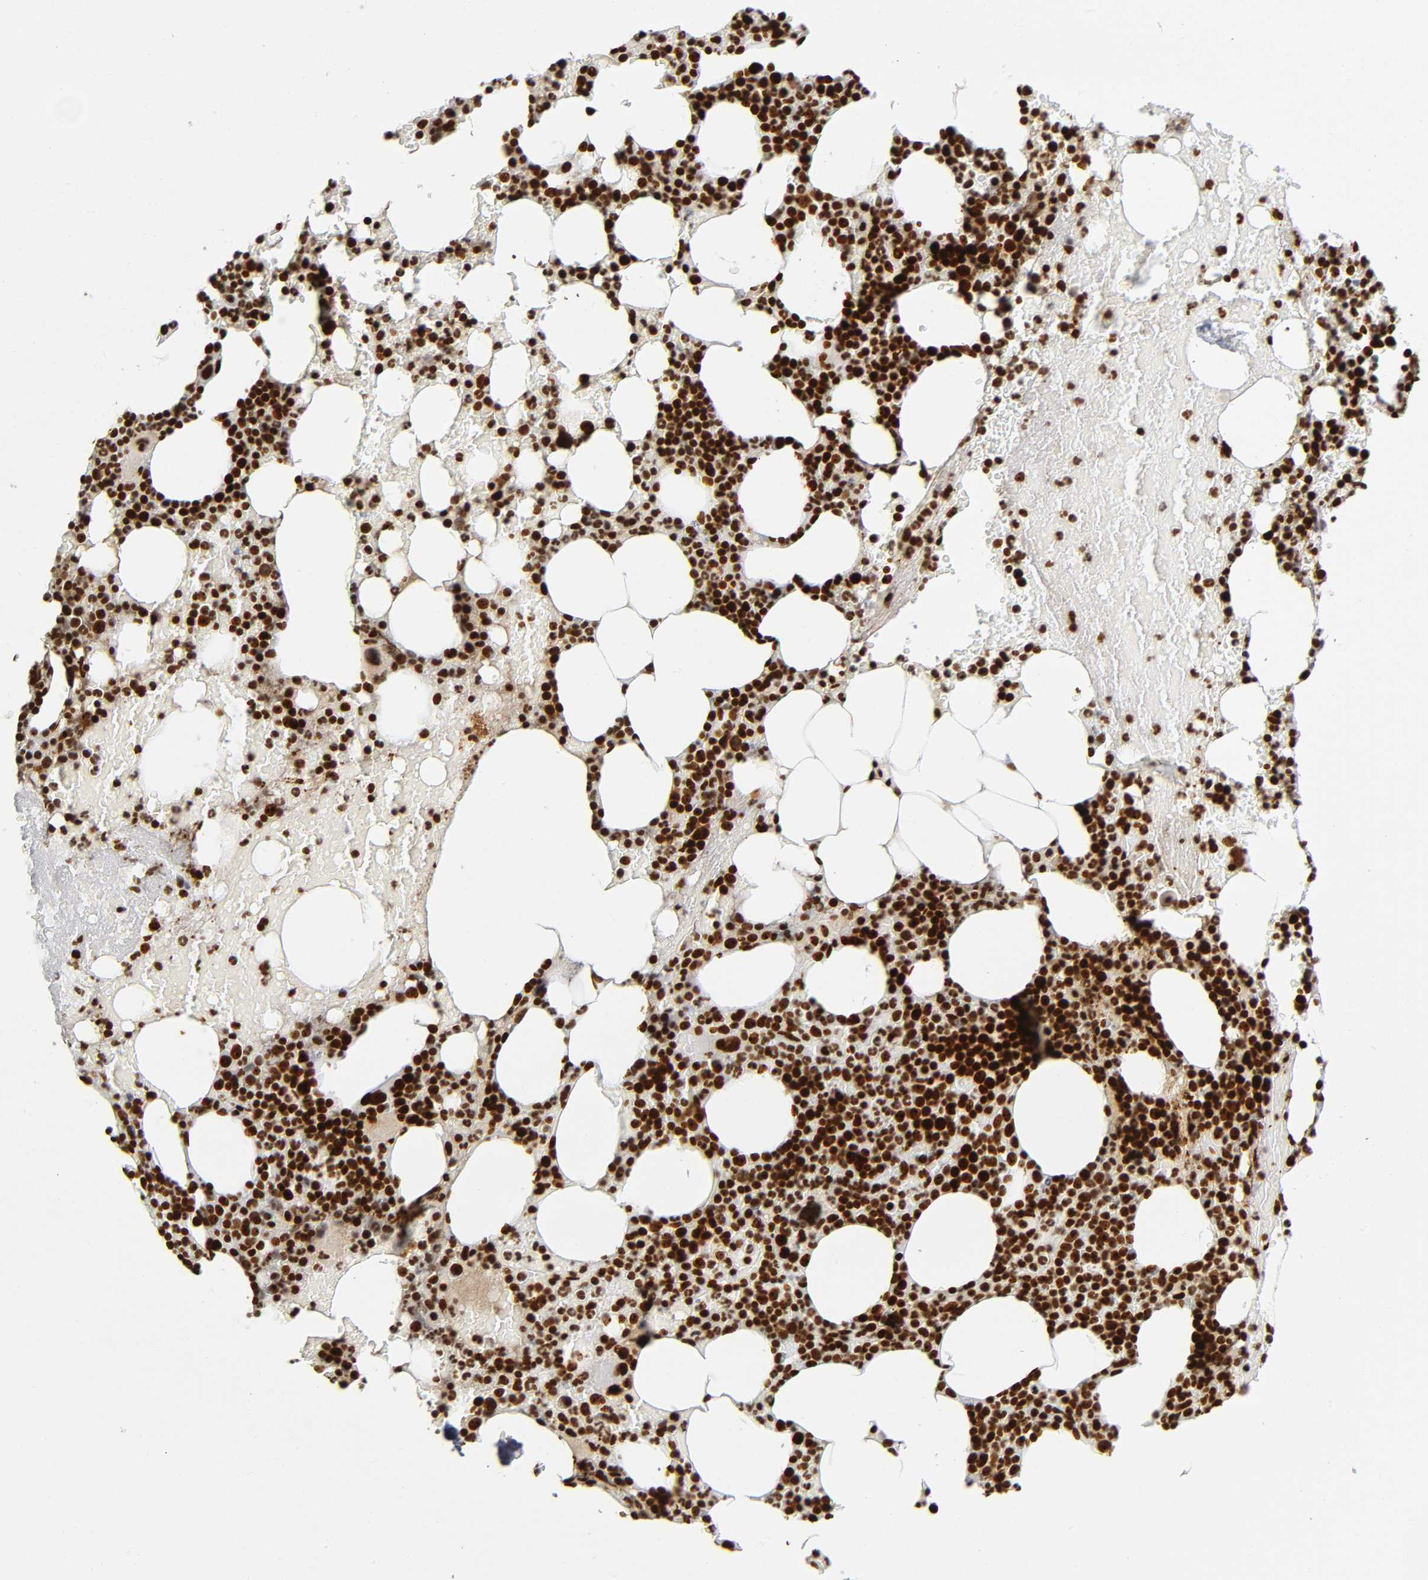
{"staining": {"intensity": "strong", "quantity": ">75%", "location": "nuclear"}, "tissue": "bone marrow", "cell_type": "Hematopoietic cells", "image_type": "normal", "snomed": [{"axis": "morphology", "description": "Normal tissue, NOS"}, {"axis": "topography", "description": "Bone marrow"}], "caption": "Strong nuclear staining for a protein is seen in about >75% of hematopoietic cells of normal bone marrow using immunohistochemistry (IHC).", "gene": "UBTF", "patient": {"sex": "female", "age": 66}}